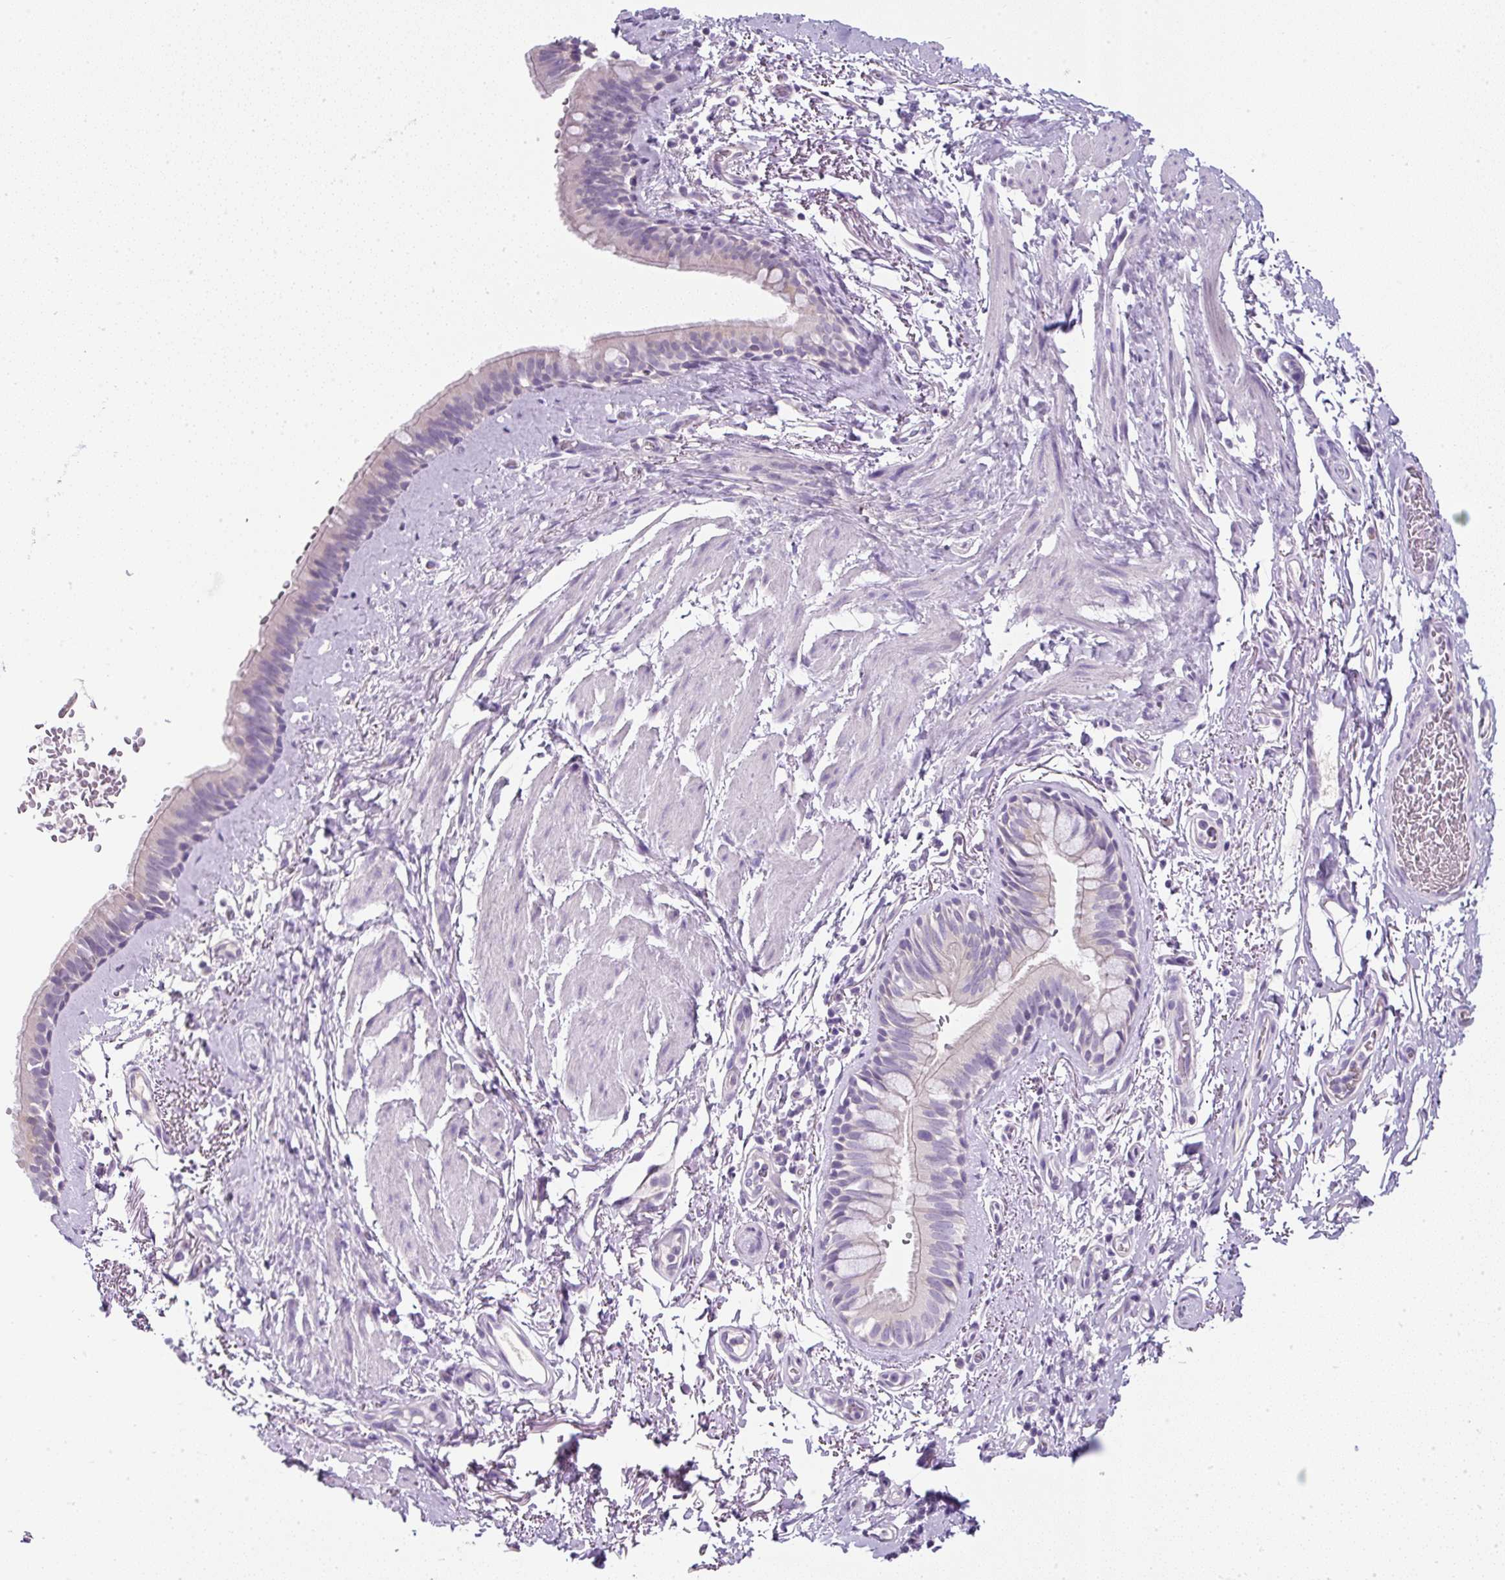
{"staining": {"intensity": "negative", "quantity": "none", "location": "none"}, "tissue": "bronchus", "cell_type": "Respiratory epithelial cells", "image_type": "normal", "snomed": [{"axis": "morphology", "description": "Normal tissue, NOS"}, {"axis": "topography", "description": "Bronchus"}], "caption": "A high-resolution micrograph shows immunohistochemistry (IHC) staining of benign bronchus, which exhibits no significant expression in respiratory epithelial cells.", "gene": "COL9A2", "patient": {"sex": "male", "age": 67}}